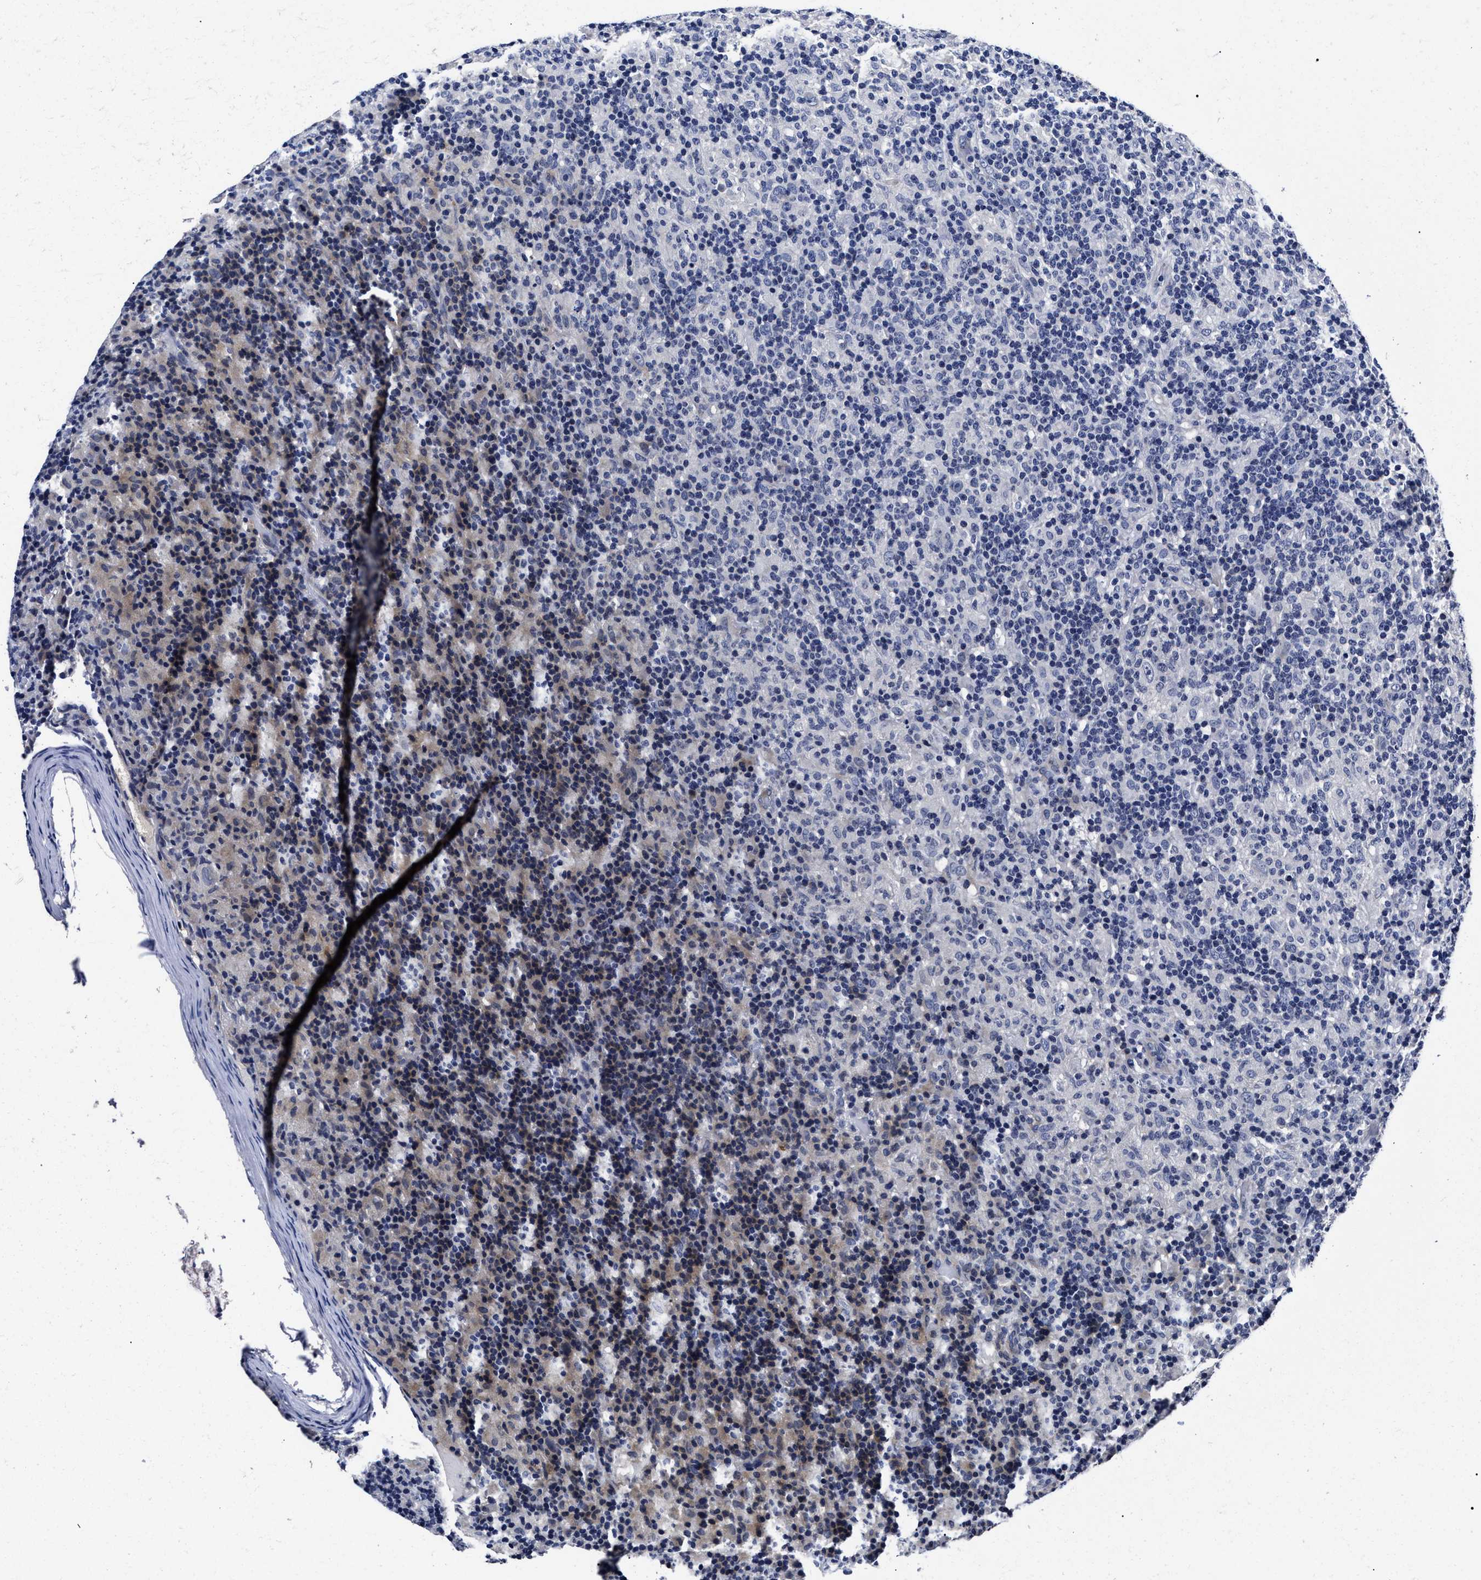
{"staining": {"intensity": "negative", "quantity": "none", "location": "none"}, "tissue": "lymphoma", "cell_type": "Tumor cells", "image_type": "cancer", "snomed": [{"axis": "morphology", "description": "Hodgkin's disease, NOS"}, {"axis": "topography", "description": "Lymph node"}], "caption": "Lymphoma stained for a protein using immunohistochemistry (IHC) reveals no staining tumor cells.", "gene": "OLFML2A", "patient": {"sex": "male", "age": 70}}